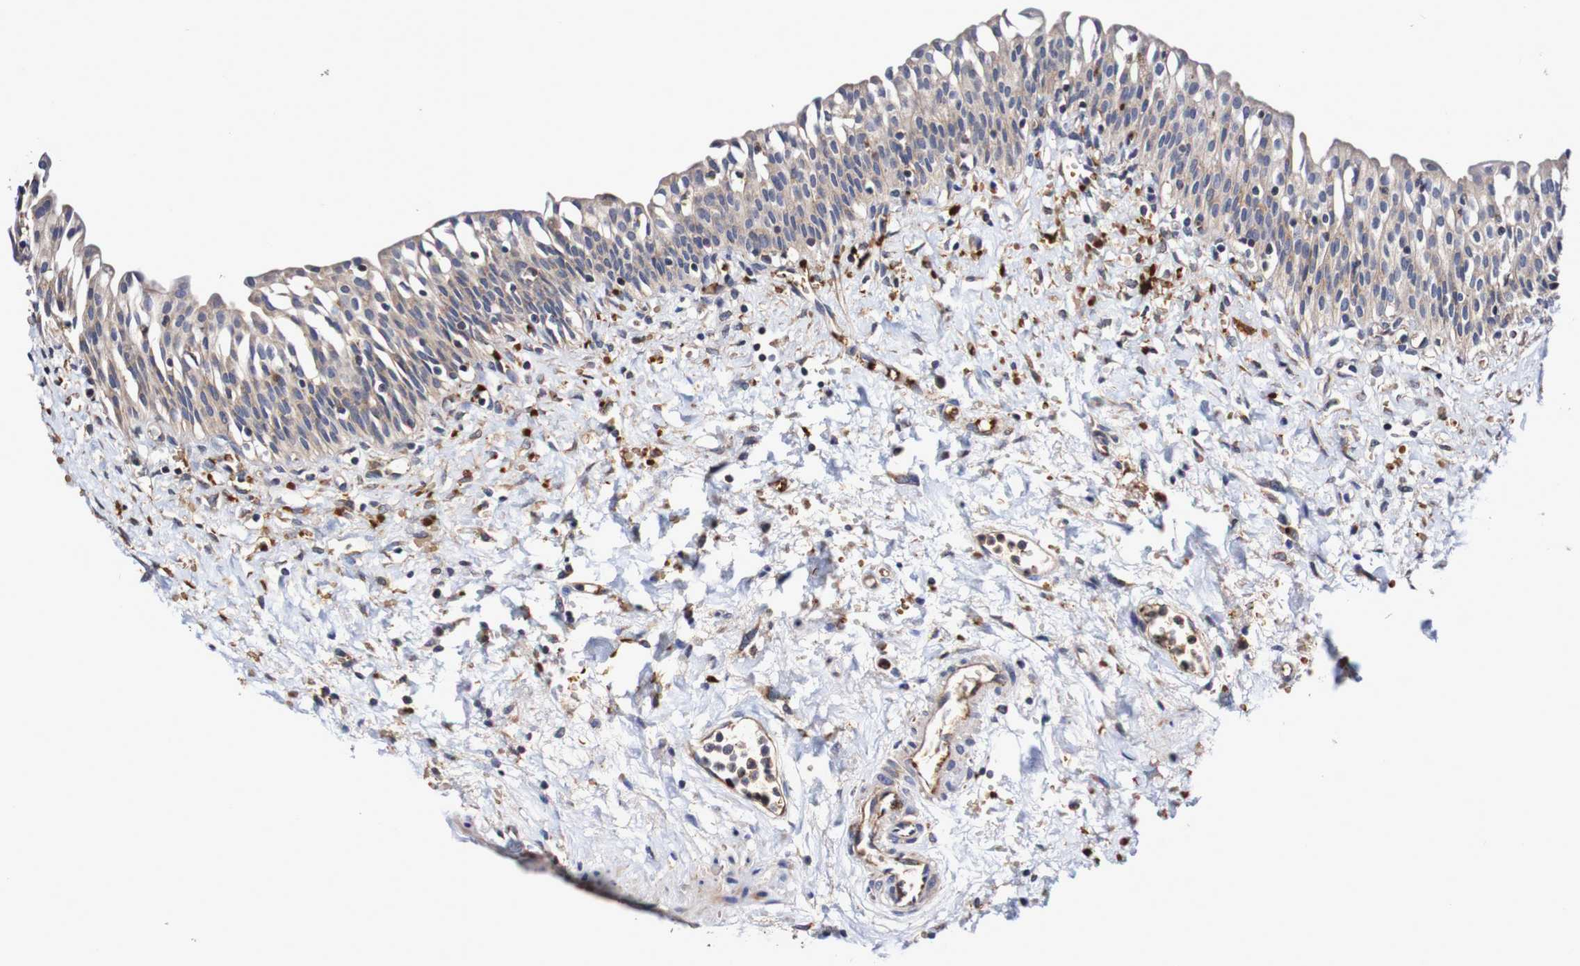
{"staining": {"intensity": "weak", "quantity": "25%-75%", "location": "cytoplasmic/membranous"}, "tissue": "urinary bladder", "cell_type": "Urothelial cells", "image_type": "normal", "snomed": [{"axis": "morphology", "description": "Normal tissue, NOS"}, {"axis": "topography", "description": "Urinary bladder"}], "caption": "Human urinary bladder stained for a protein (brown) reveals weak cytoplasmic/membranous positive expression in about 25%-75% of urothelial cells.", "gene": "WNT4", "patient": {"sex": "male", "age": 55}}